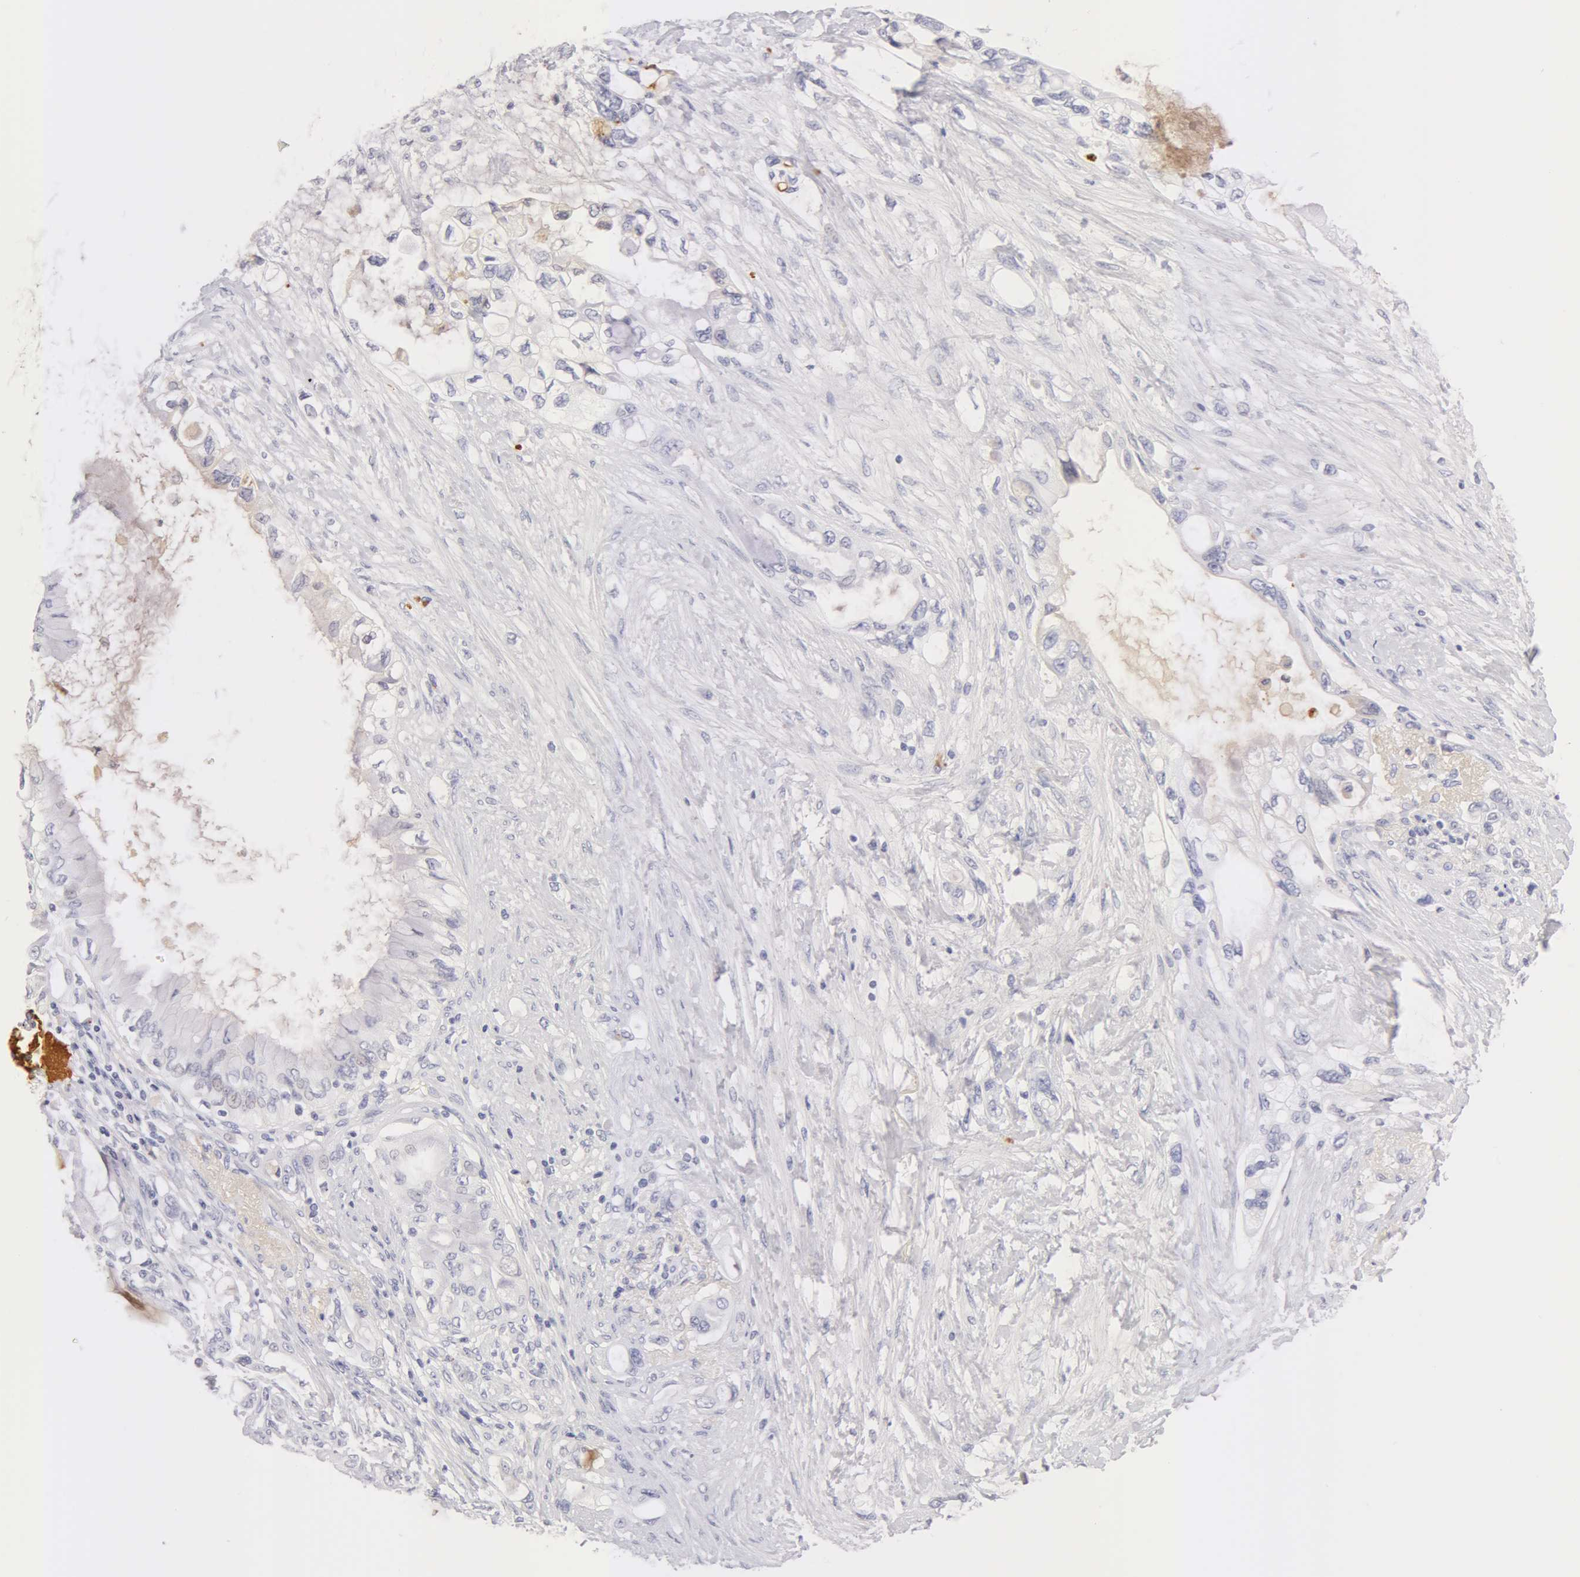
{"staining": {"intensity": "negative", "quantity": "none", "location": "none"}, "tissue": "pancreatic cancer", "cell_type": "Tumor cells", "image_type": "cancer", "snomed": [{"axis": "morphology", "description": "Adenocarcinoma, NOS"}, {"axis": "topography", "description": "Pancreas"}], "caption": "Tumor cells show no significant staining in pancreatic adenocarcinoma. (DAB (3,3'-diaminobenzidine) immunohistochemistry visualized using brightfield microscopy, high magnification).", "gene": "AHSG", "patient": {"sex": "female", "age": 70}}